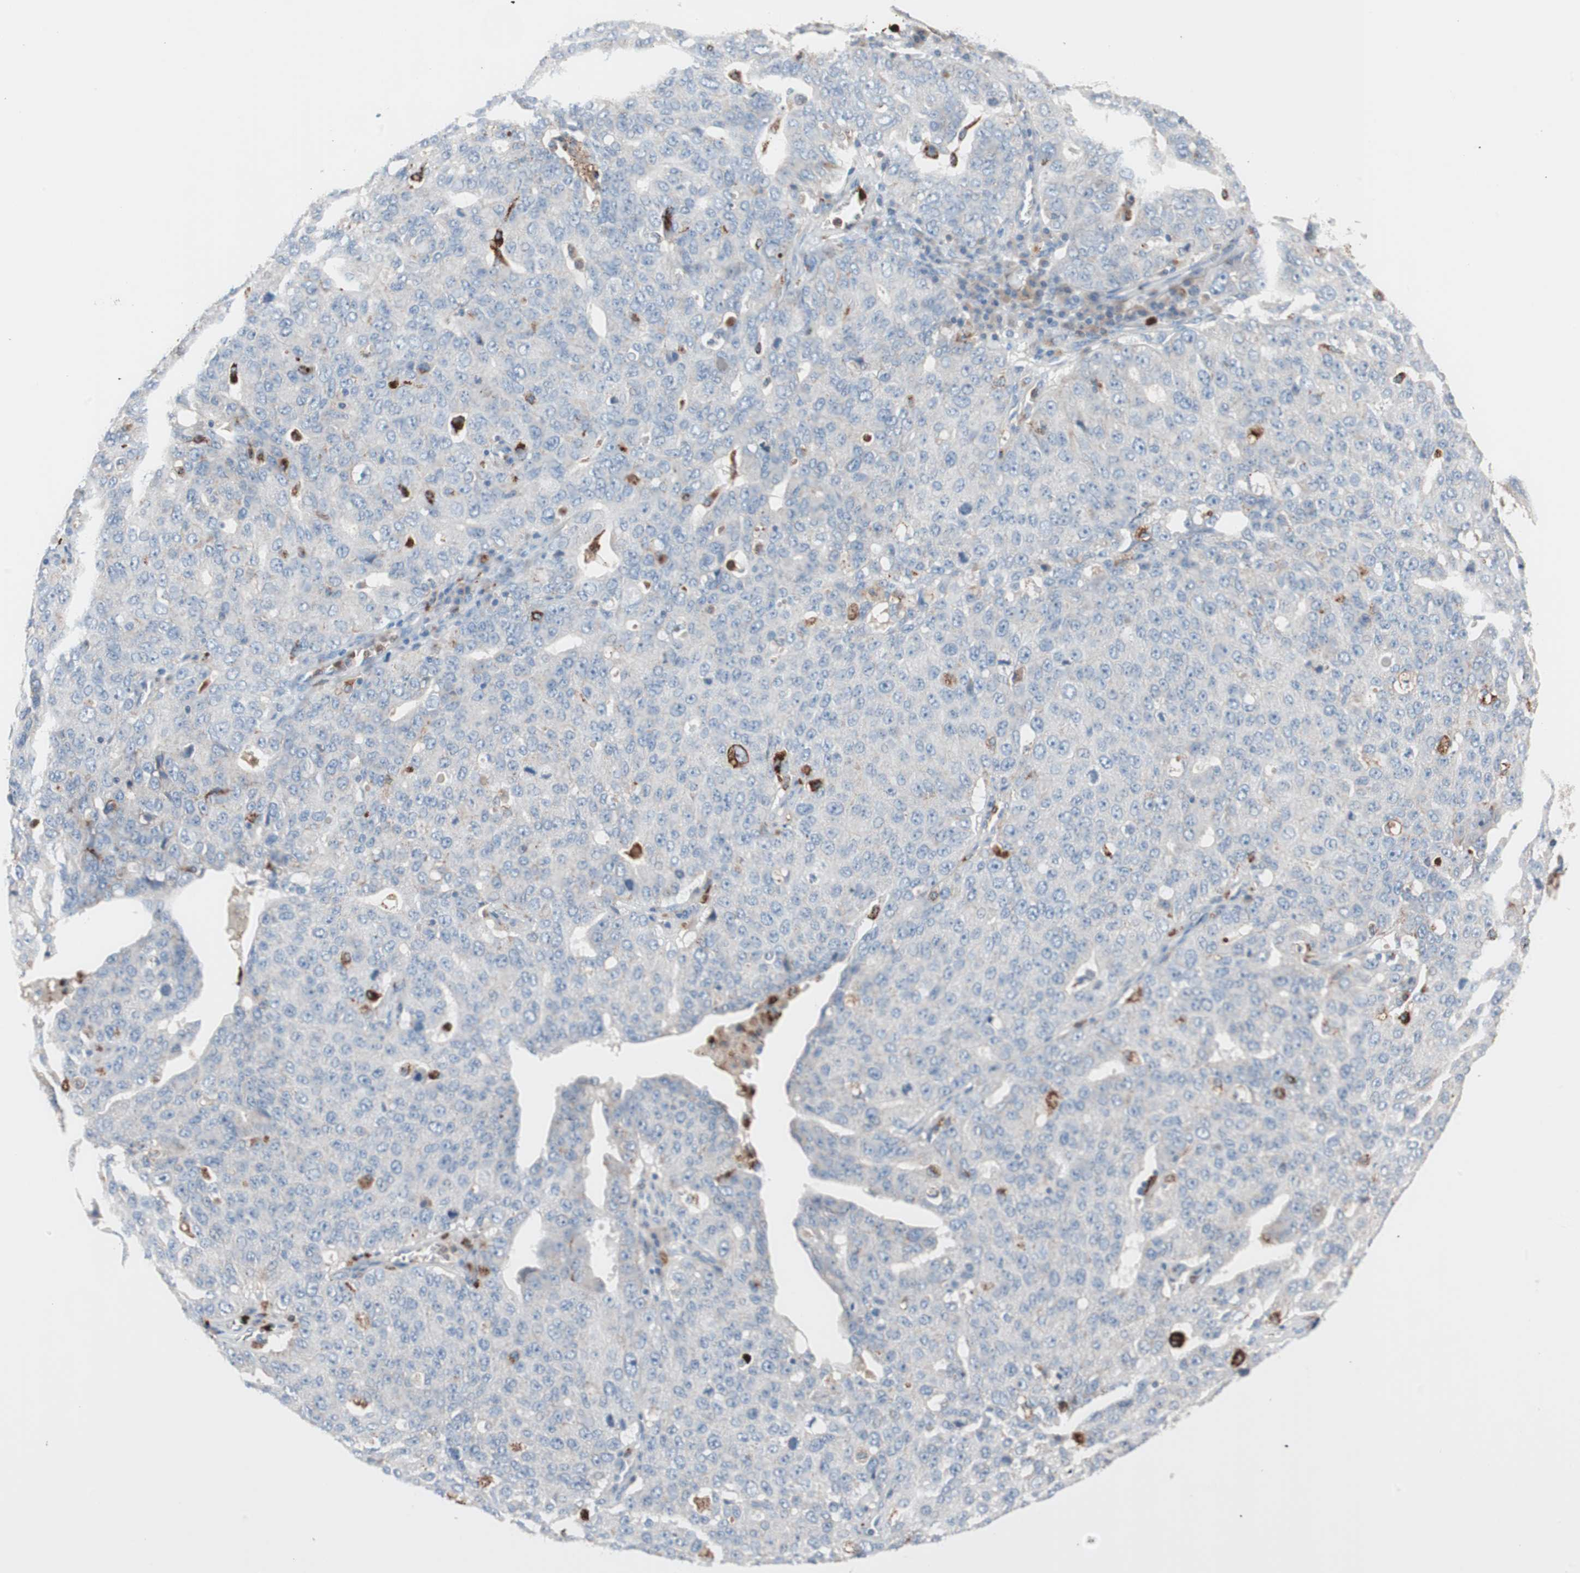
{"staining": {"intensity": "moderate", "quantity": "<25%", "location": "cytoplasmic/membranous"}, "tissue": "ovarian cancer", "cell_type": "Tumor cells", "image_type": "cancer", "snomed": [{"axis": "morphology", "description": "Carcinoma, endometroid"}, {"axis": "topography", "description": "Ovary"}], "caption": "Moderate cytoplasmic/membranous protein positivity is present in about <25% of tumor cells in ovarian cancer (endometroid carcinoma). The protein is shown in brown color, while the nuclei are stained blue.", "gene": "CLEC4D", "patient": {"sex": "female", "age": 62}}